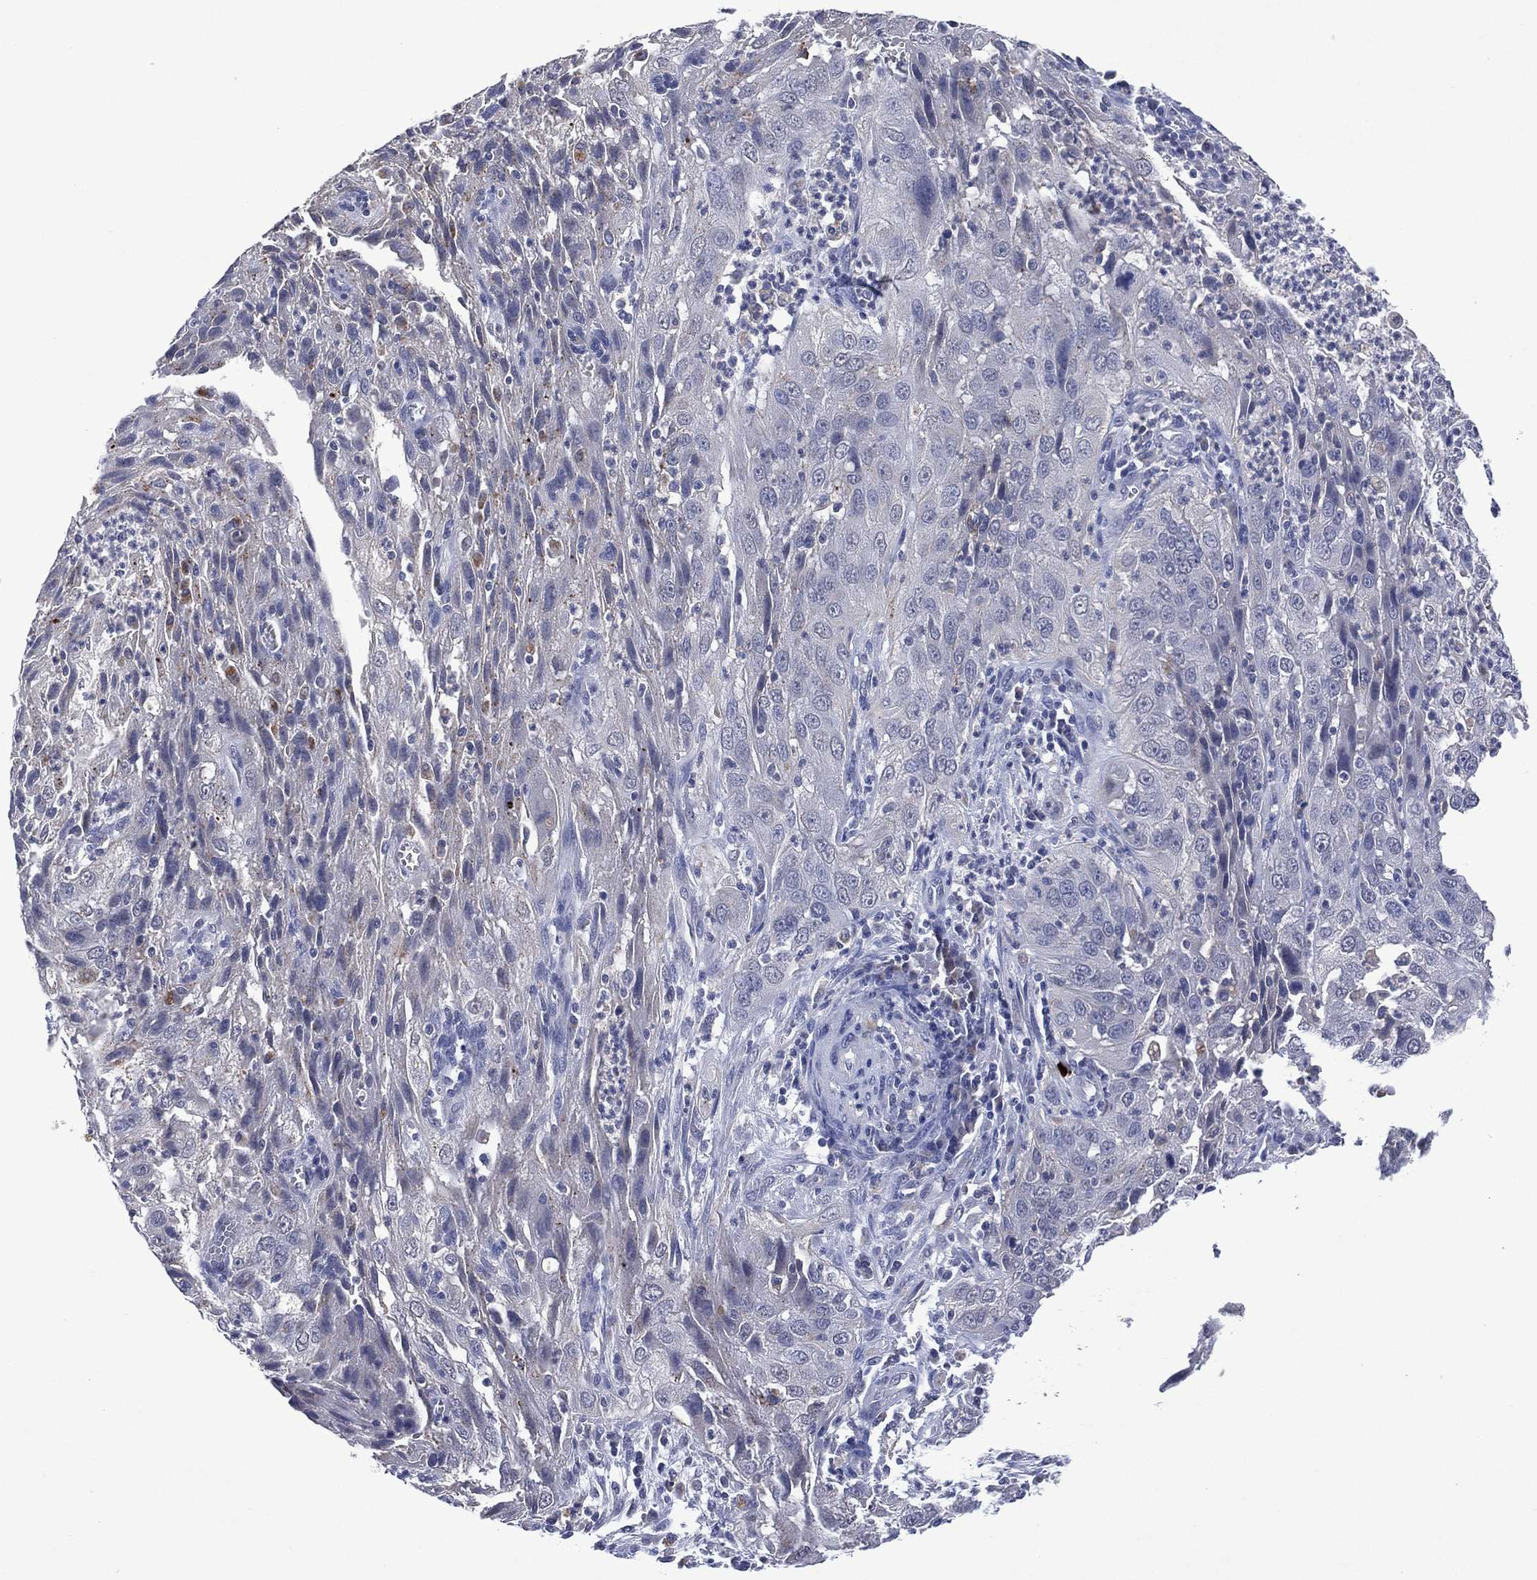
{"staining": {"intensity": "negative", "quantity": "none", "location": "none"}, "tissue": "cervical cancer", "cell_type": "Tumor cells", "image_type": "cancer", "snomed": [{"axis": "morphology", "description": "Squamous cell carcinoma, NOS"}, {"axis": "topography", "description": "Cervix"}], "caption": "Immunohistochemistry of human squamous cell carcinoma (cervical) shows no positivity in tumor cells.", "gene": "ASB10", "patient": {"sex": "female", "age": 32}}